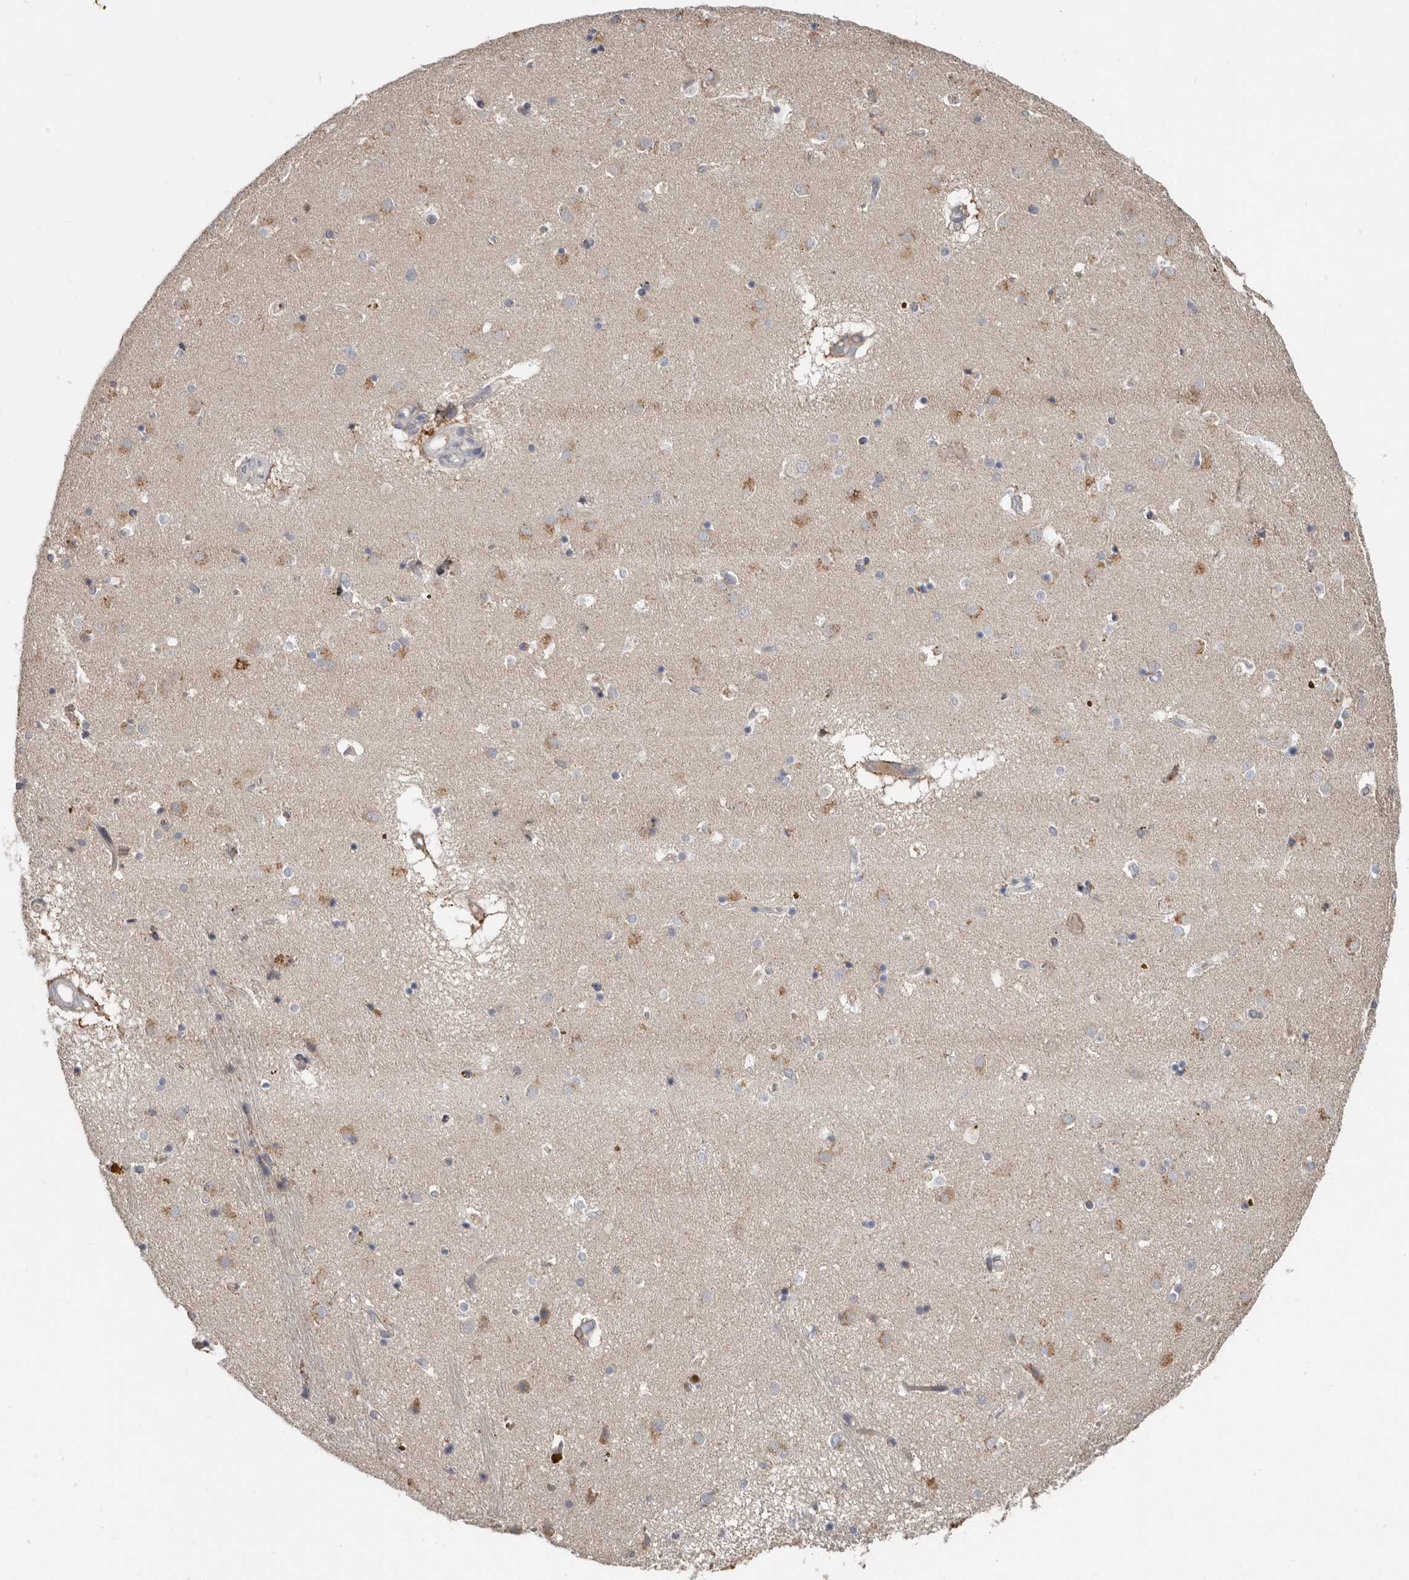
{"staining": {"intensity": "negative", "quantity": "none", "location": "none"}, "tissue": "caudate", "cell_type": "Glial cells", "image_type": "normal", "snomed": [{"axis": "morphology", "description": "Normal tissue, NOS"}, {"axis": "topography", "description": "Lateral ventricle wall"}], "caption": "An IHC micrograph of benign caudate is shown. There is no staining in glial cells of caudate. Nuclei are stained in blue.", "gene": "KIF26B", "patient": {"sex": "male", "age": 70}}